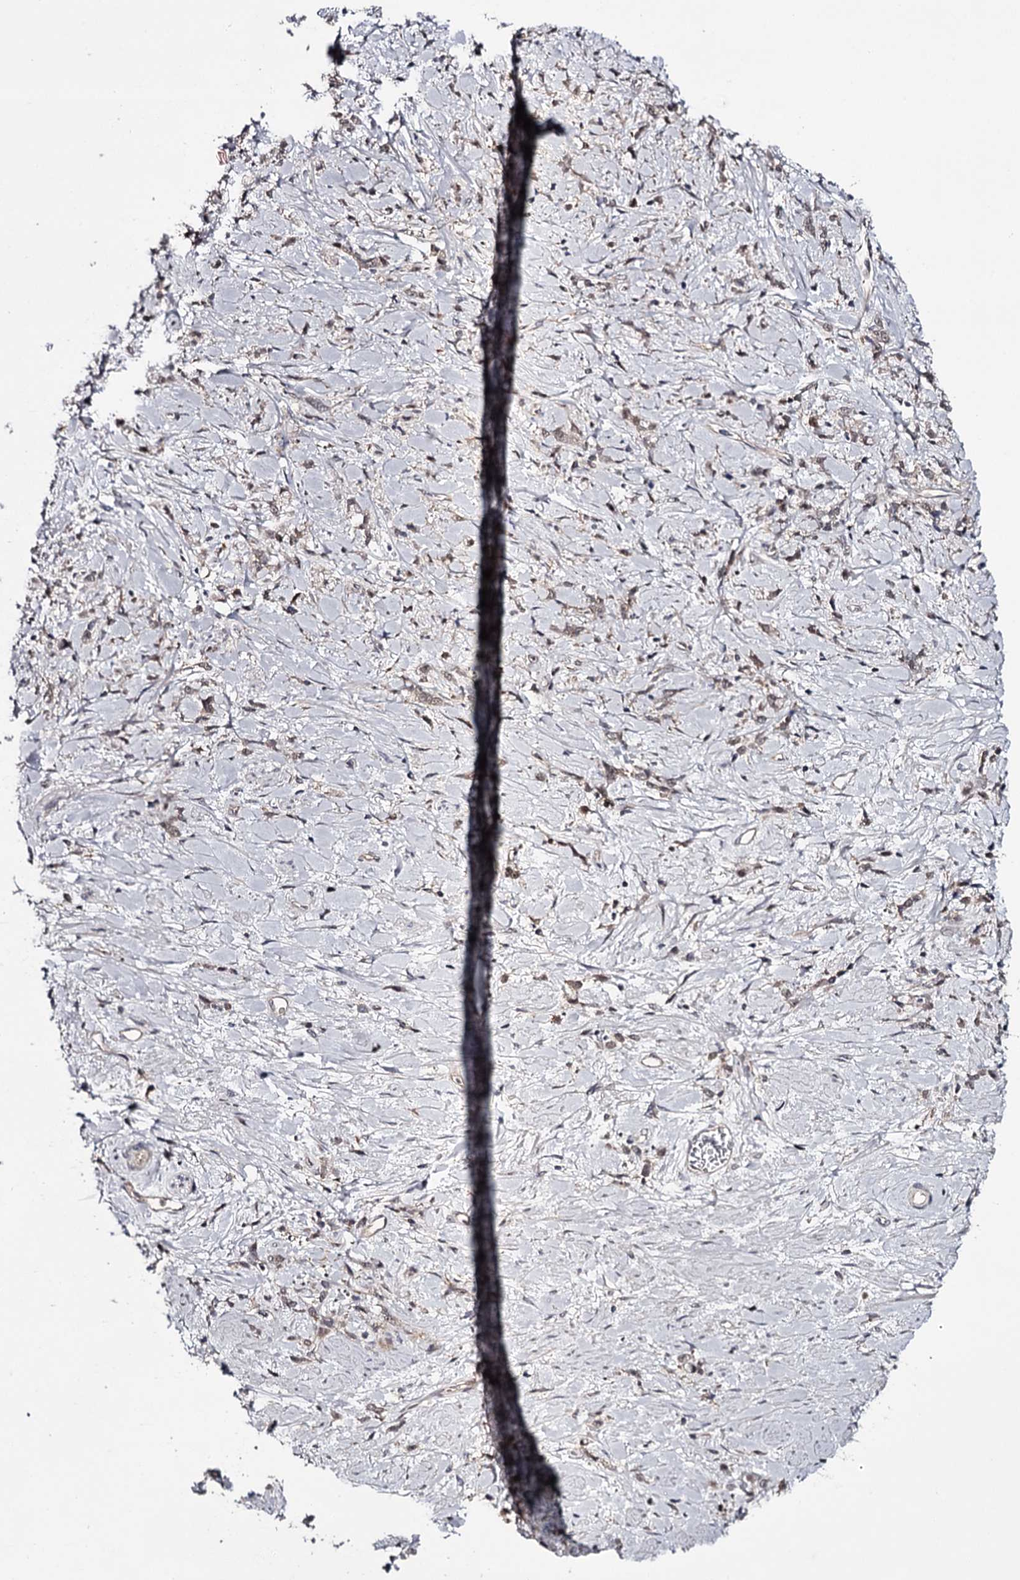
{"staining": {"intensity": "weak", "quantity": "25%-75%", "location": "cytoplasmic/membranous"}, "tissue": "stomach cancer", "cell_type": "Tumor cells", "image_type": "cancer", "snomed": [{"axis": "morphology", "description": "Adenocarcinoma, NOS"}, {"axis": "topography", "description": "Stomach"}], "caption": "A high-resolution image shows immunohistochemistry staining of stomach adenocarcinoma, which shows weak cytoplasmic/membranous expression in about 25%-75% of tumor cells.", "gene": "GTSF1", "patient": {"sex": "female", "age": 60}}